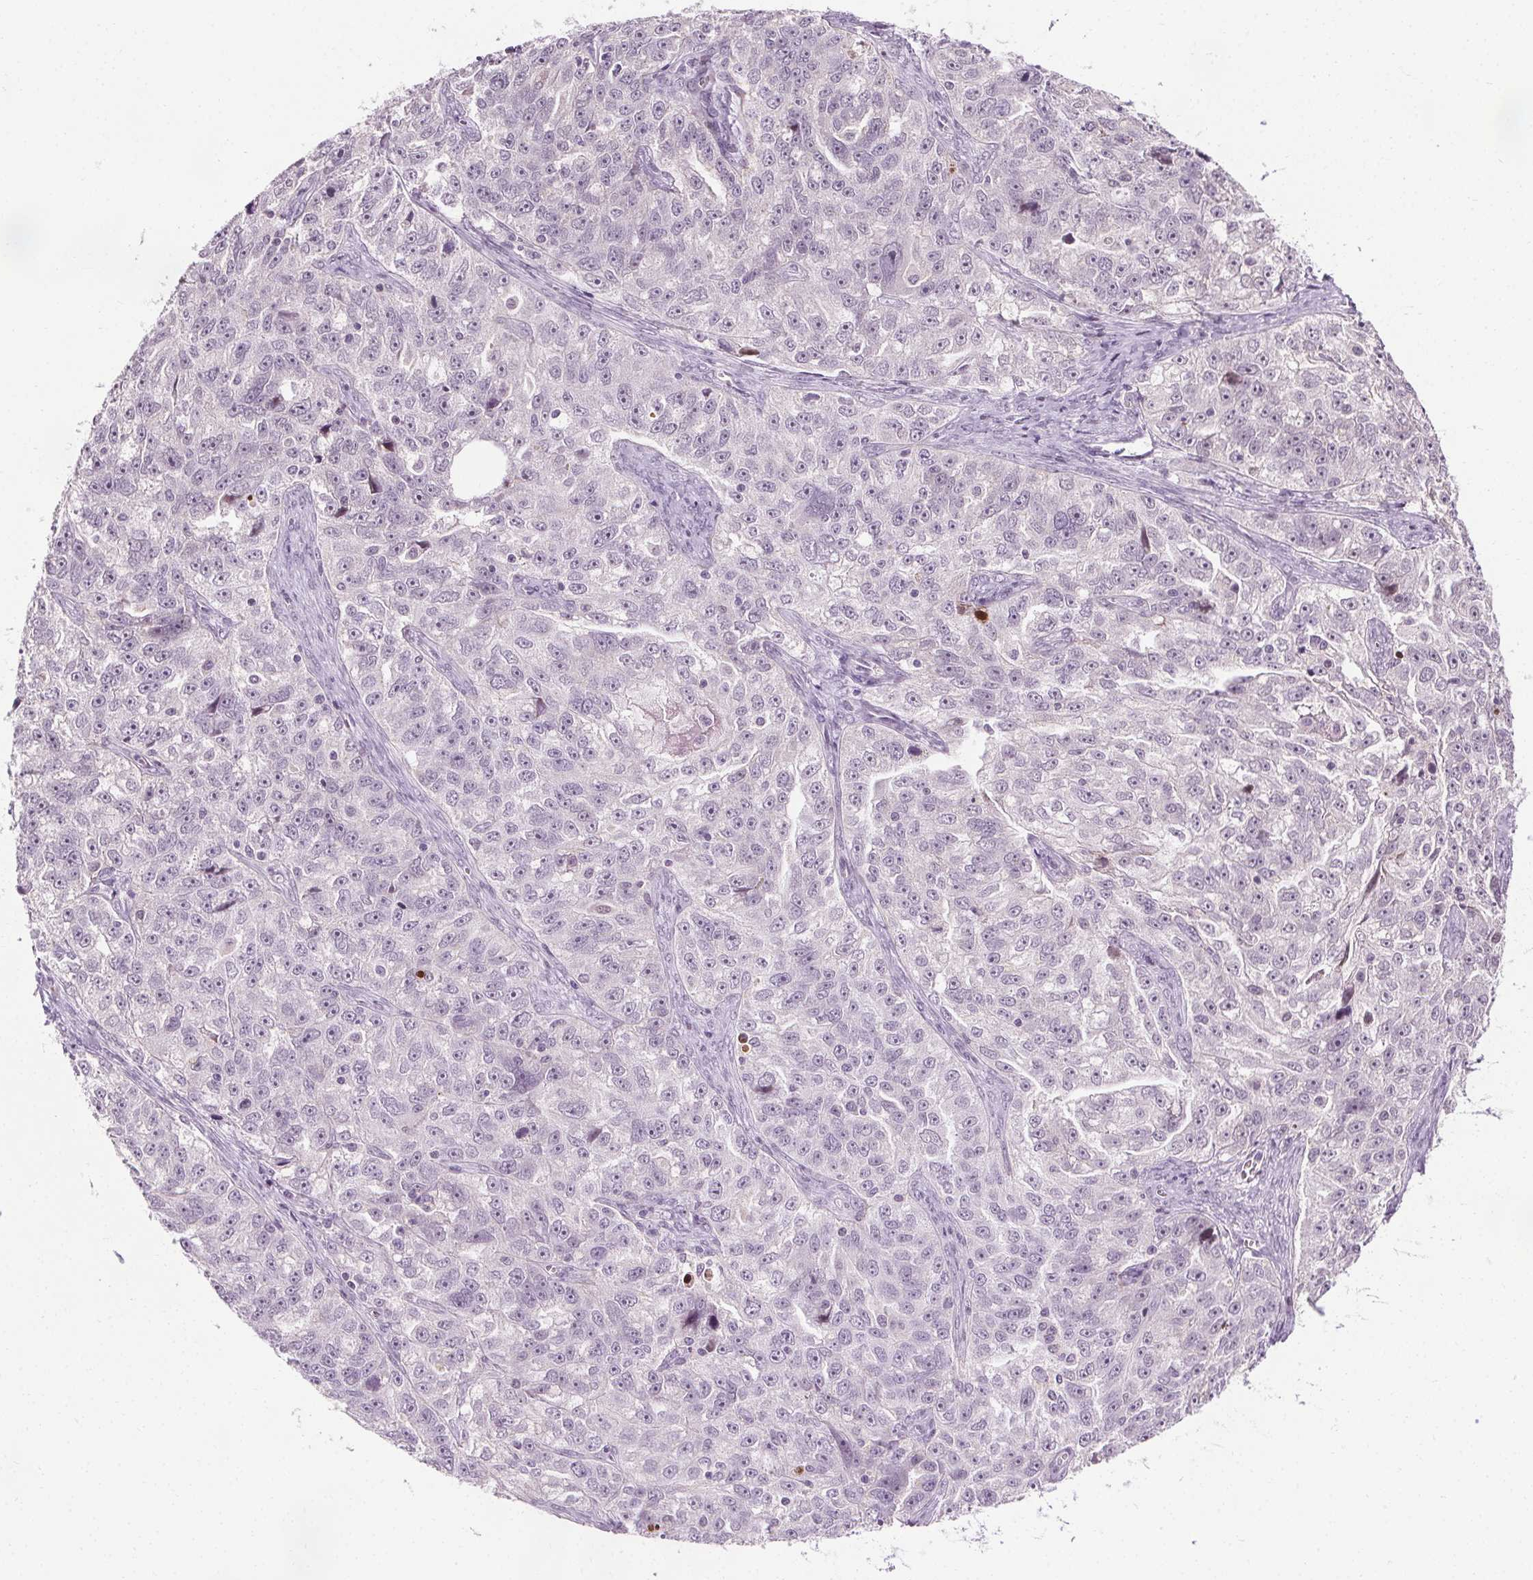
{"staining": {"intensity": "negative", "quantity": "none", "location": "none"}, "tissue": "ovarian cancer", "cell_type": "Tumor cells", "image_type": "cancer", "snomed": [{"axis": "morphology", "description": "Cystadenocarcinoma, serous, NOS"}, {"axis": "topography", "description": "Ovary"}], "caption": "Immunohistochemistry micrograph of neoplastic tissue: ovarian serous cystadenocarcinoma stained with DAB shows no significant protein expression in tumor cells.", "gene": "CEBPA", "patient": {"sex": "female", "age": 51}}